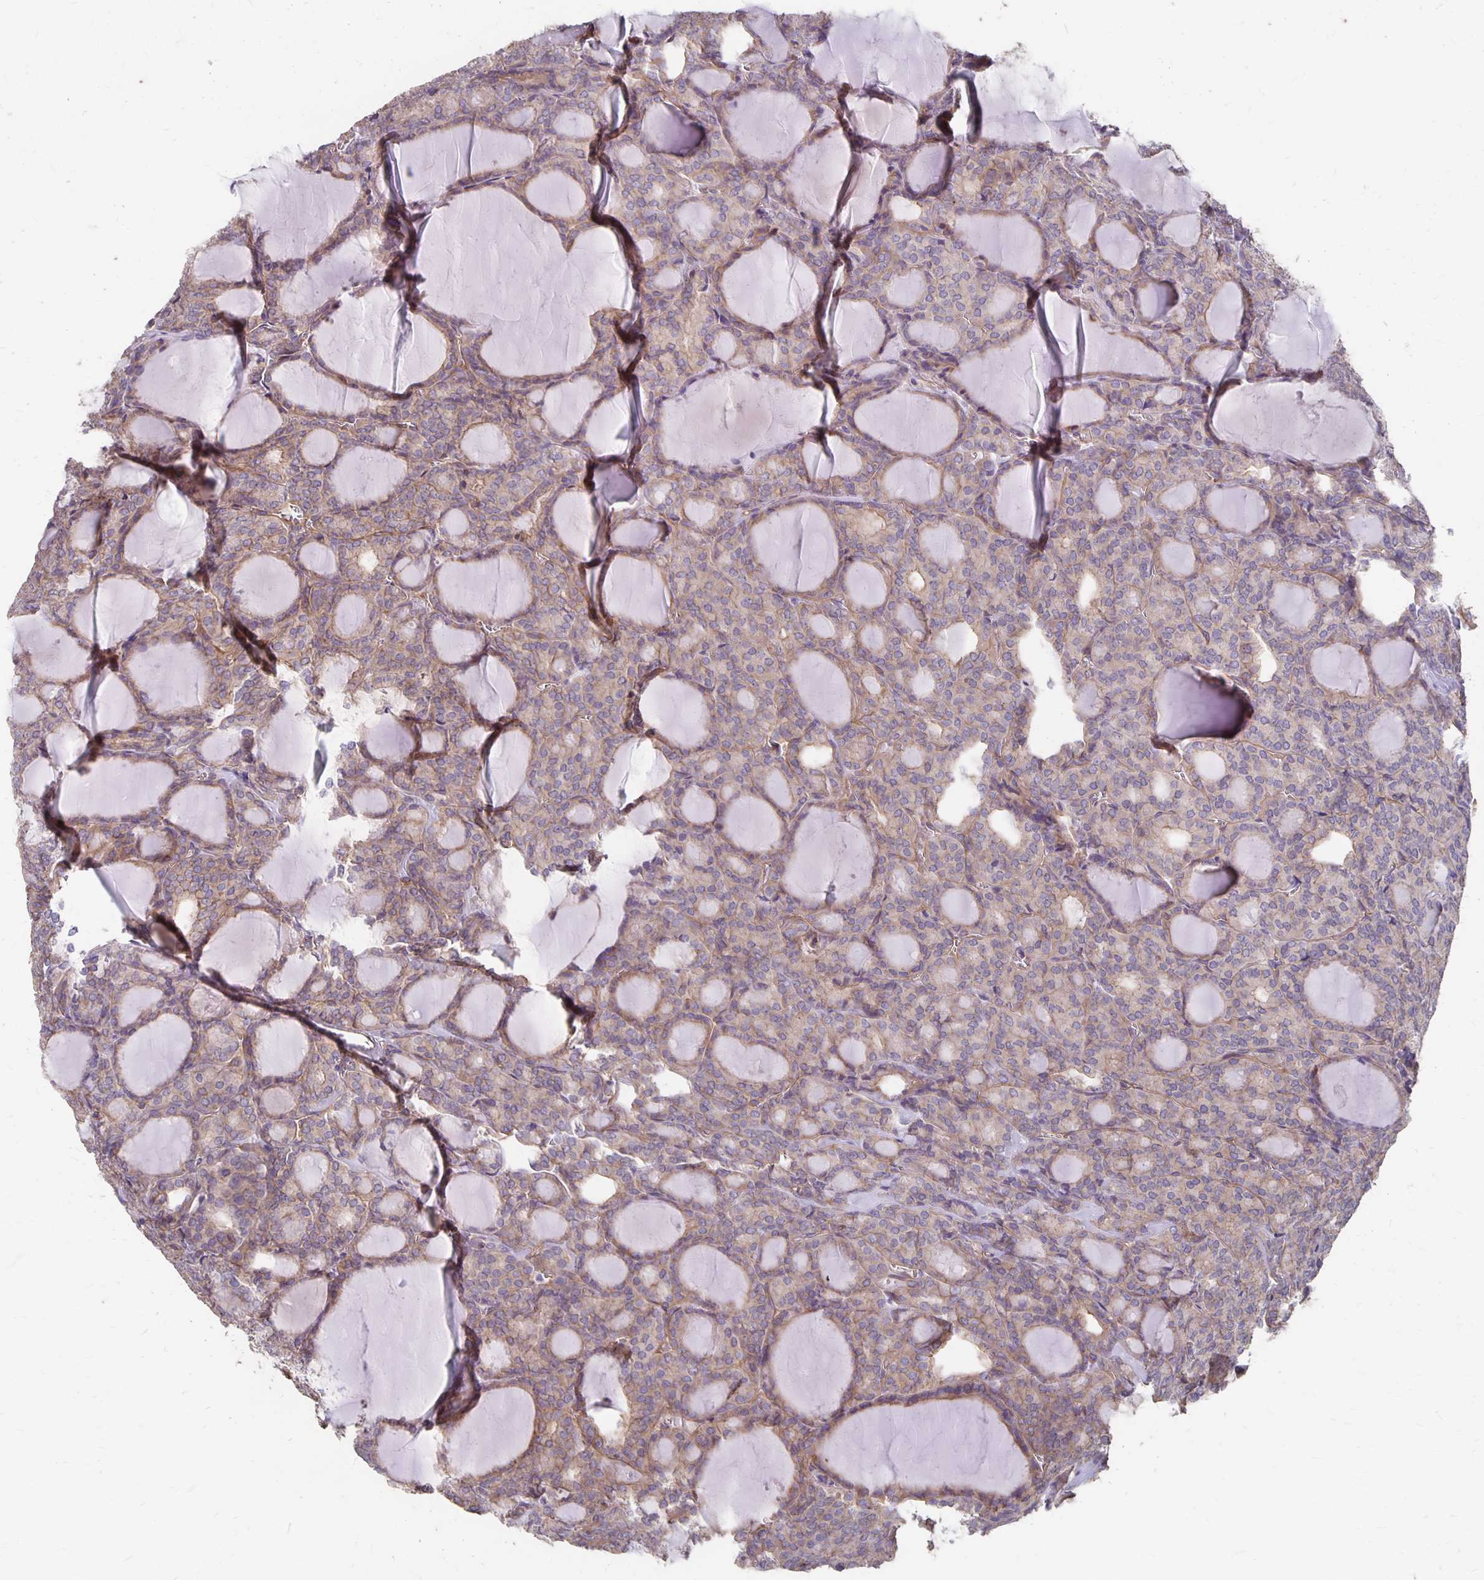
{"staining": {"intensity": "weak", "quantity": ">75%", "location": "cytoplasmic/membranous"}, "tissue": "thyroid cancer", "cell_type": "Tumor cells", "image_type": "cancer", "snomed": [{"axis": "morphology", "description": "Follicular adenoma carcinoma, NOS"}, {"axis": "topography", "description": "Thyroid gland"}], "caption": "Brown immunohistochemical staining in human thyroid cancer exhibits weak cytoplasmic/membranous positivity in approximately >75% of tumor cells. (DAB IHC with brightfield microscopy, high magnification).", "gene": "PPP1R3E", "patient": {"sex": "male", "age": 74}}